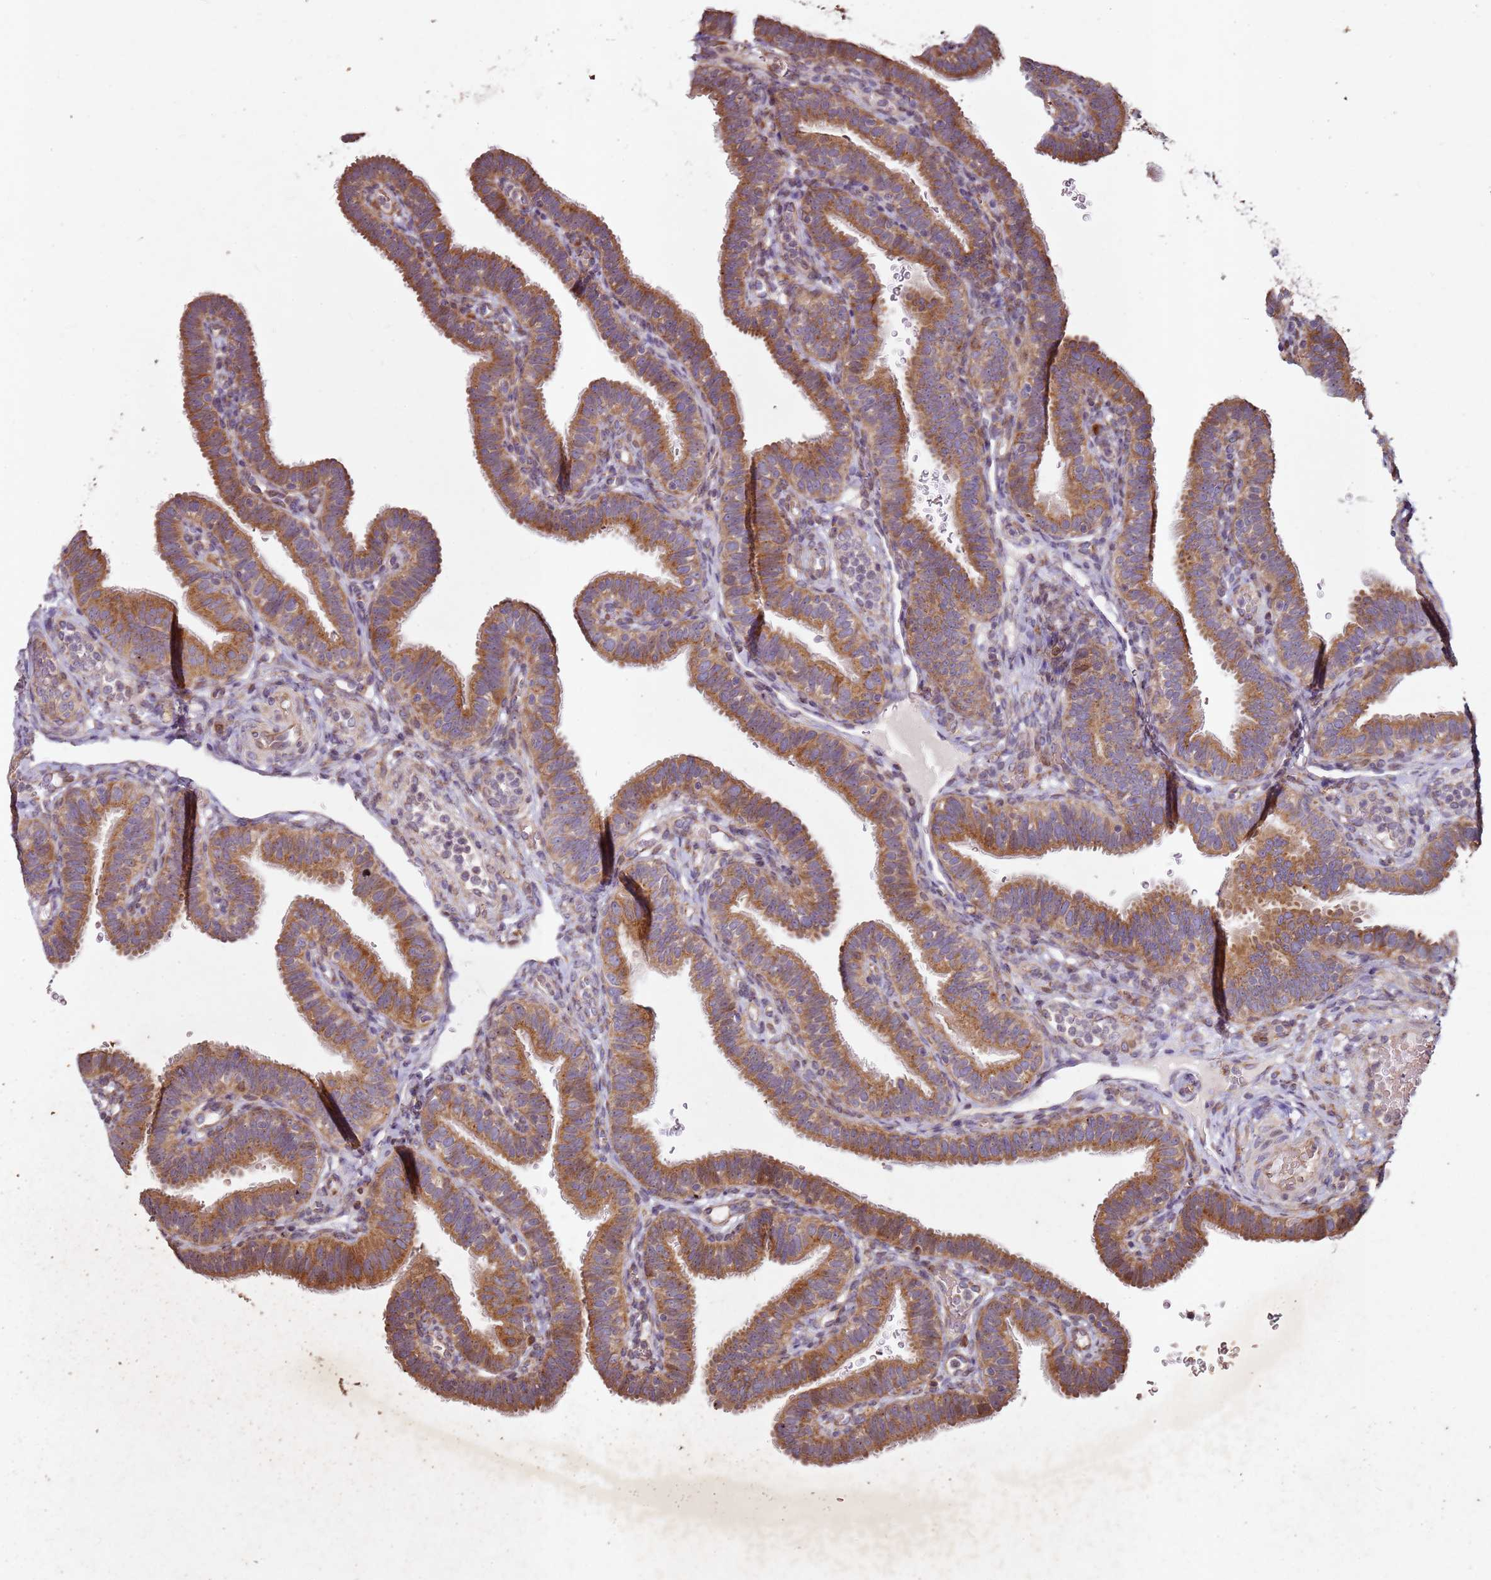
{"staining": {"intensity": "moderate", "quantity": ">75%", "location": "cytoplasmic/membranous"}, "tissue": "fallopian tube", "cell_type": "Glandular cells", "image_type": "normal", "snomed": [{"axis": "morphology", "description": "Normal tissue, NOS"}, {"axis": "topography", "description": "Fallopian tube"}], "caption": "Unremarkable fallopian tube was stained to show a protein in brown. There is medium levels of moderate cytoplasmic/membranous expression in approximately >75% of glandular cells. Using DAB (brown) and hematoxylin (blue) stains, captured at high magnification using brightfield microscopy.", "gene": "ARFRP1", "patient": {"sex": "female", "age": 41}}